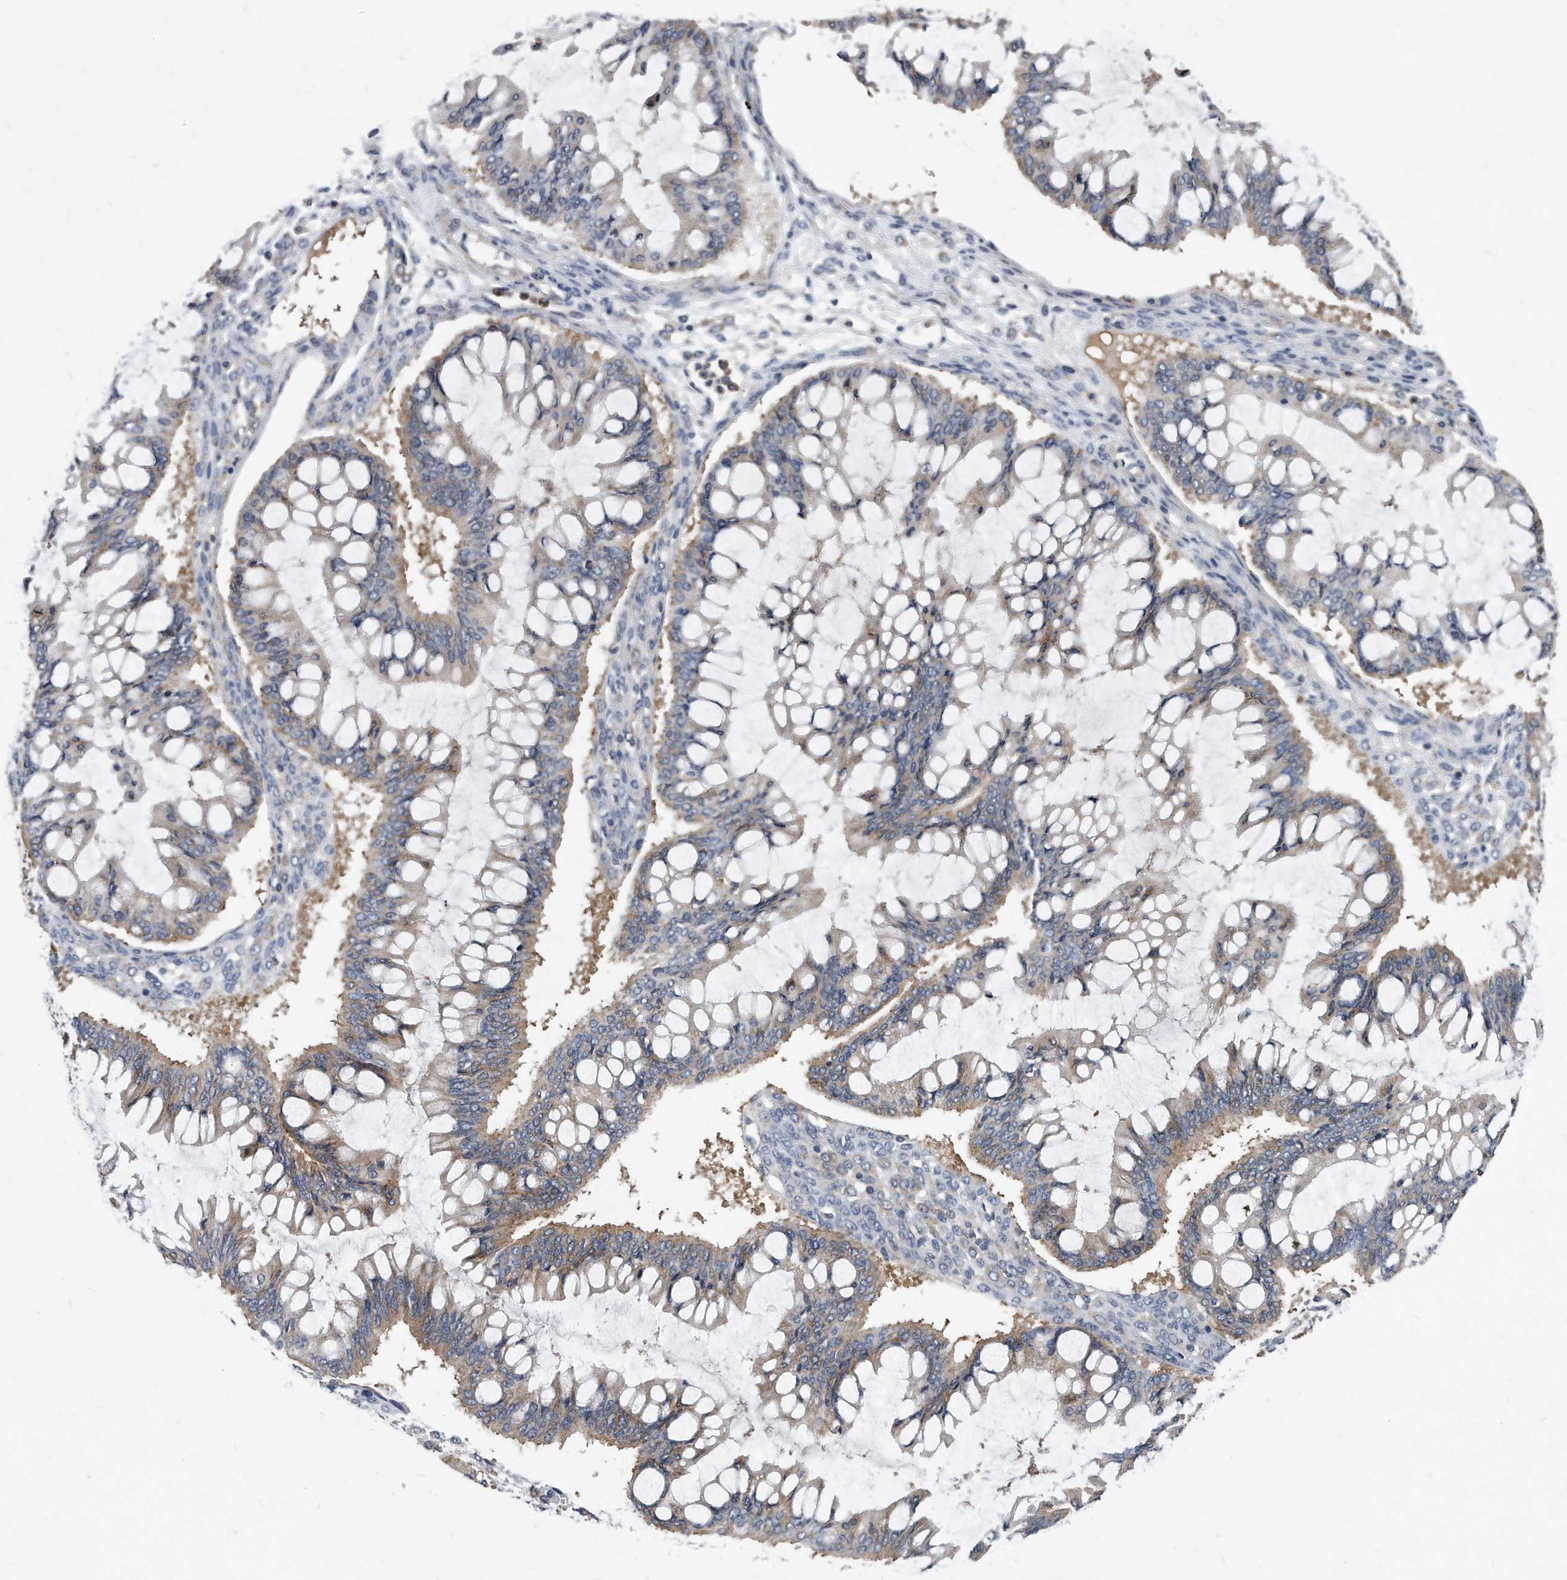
{"staining": {"intensity": "weak", "quantity": "<25%", "location": "cytoplasmic/membranous"}, "tissue": "ovarian cancer", "cell_type": "Tumor cells", "image_type": "cancer", "snomed": [{"axis": "morphology", "description": "Cystadenocarcinoma, mucinous, NOS"}, {"axis": "topography", "description": "Ovary"}], "caption": "This is a photomicrograph of IHC staining of ovarian mucinous cystadenocarcinoma, which shows no expression in tumor cells.", "gene": "ATG5", "patient": {"sex": "female", "age": 73}}